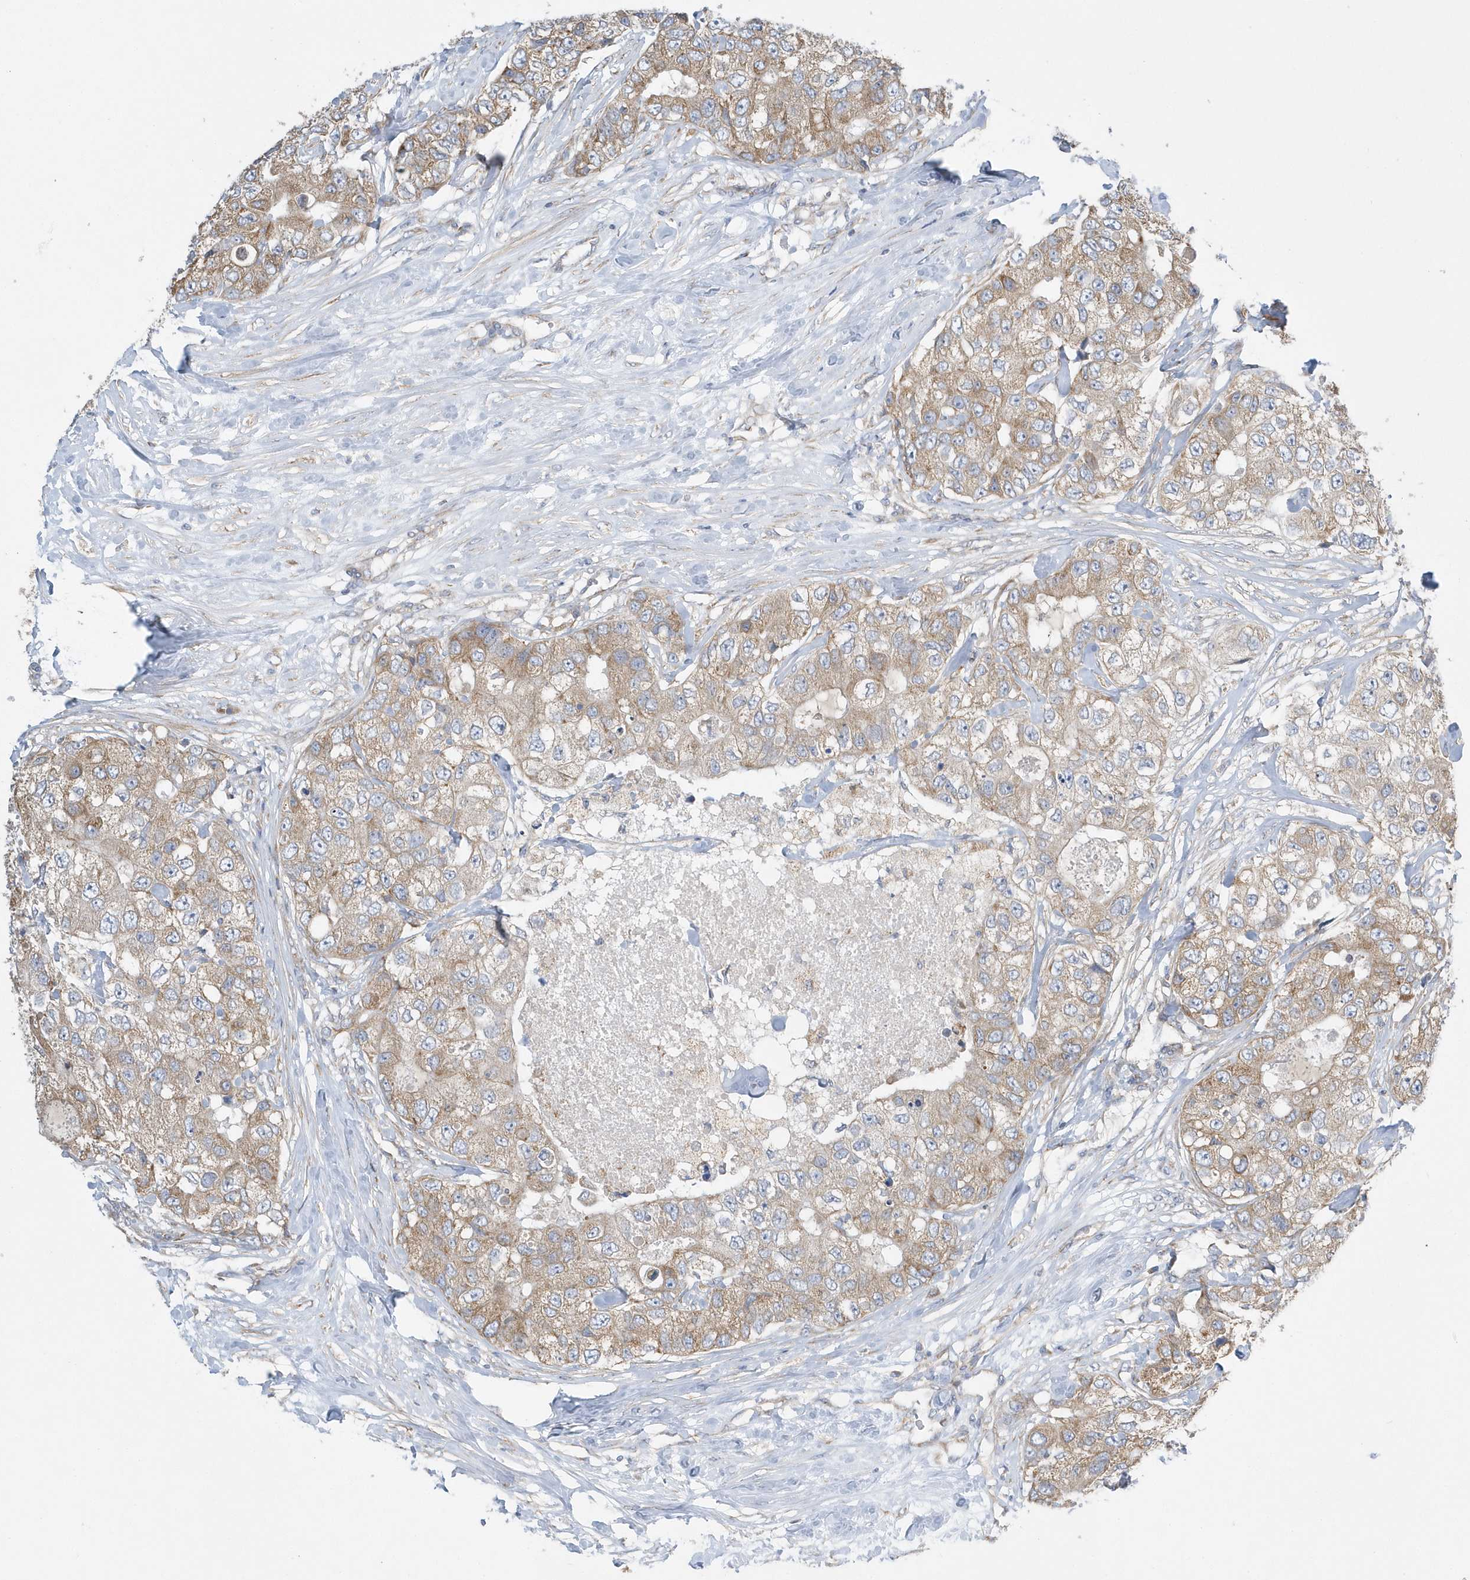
{"staining": {"intensity": "weak", "quantity": ">75%", "location": "cytoplasmic/membranous"}, "tissue": "breast cancer", "cell_type": "Tumor cells", "image_type": "cancer", "snomed": [{"axis": "morphology", "description": "Duct carcinoma"}, {"axis": "topography", "description": "Breast"}], "caption": "Breast intraductal carcinoma stained for a protein (brown) reveals weak cytoplasmic/membranous positive expression in approximately >75% of tumor cells.", "gene": "SPATA5", "patient": {"sex": "female", "age": 62}}